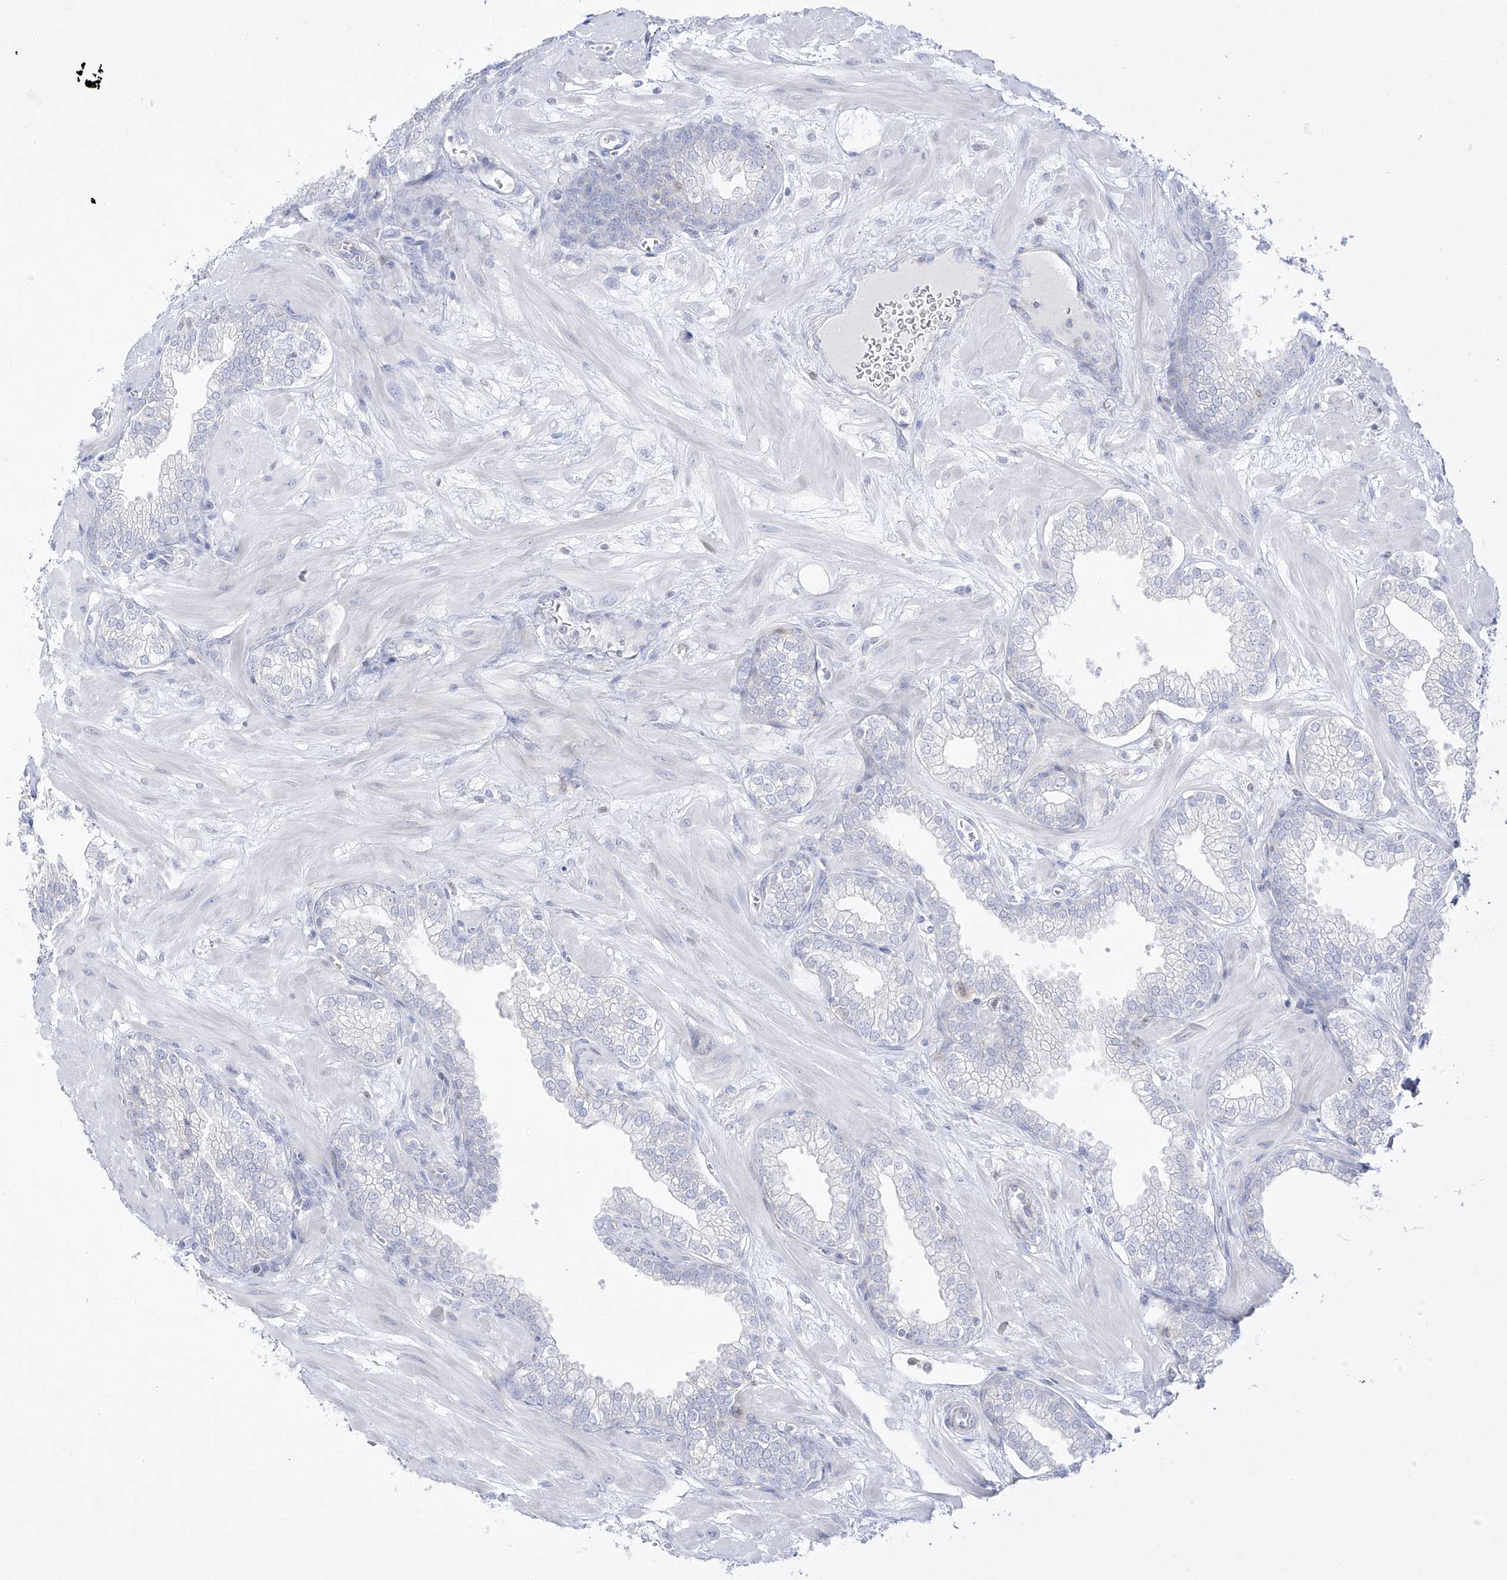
{"staining": {"intensity": "negative", "quantity": "none", "location": "none"}, "tissue": "prostate", "cell_type": "Glandular cells", "image_type": "normal", "snomed": [{"axis": "morphology", "description": "Normal tissue, NOS"}, {"axis": "morphology", "description": "Urothelial carcinoma, Low grade"}, {"axis": "topography", "description": "Urinary bladder"}, {"axis": "topography", "description": "Prostate"}], "caption": "DAB (3,3'-diaminobenzidine) immunohistochemical staining of unremarkable prostate exhibits no significant expression in glandular cells.", "gene": "DMKN", "patient": {"sex": "male", "age": 60}}